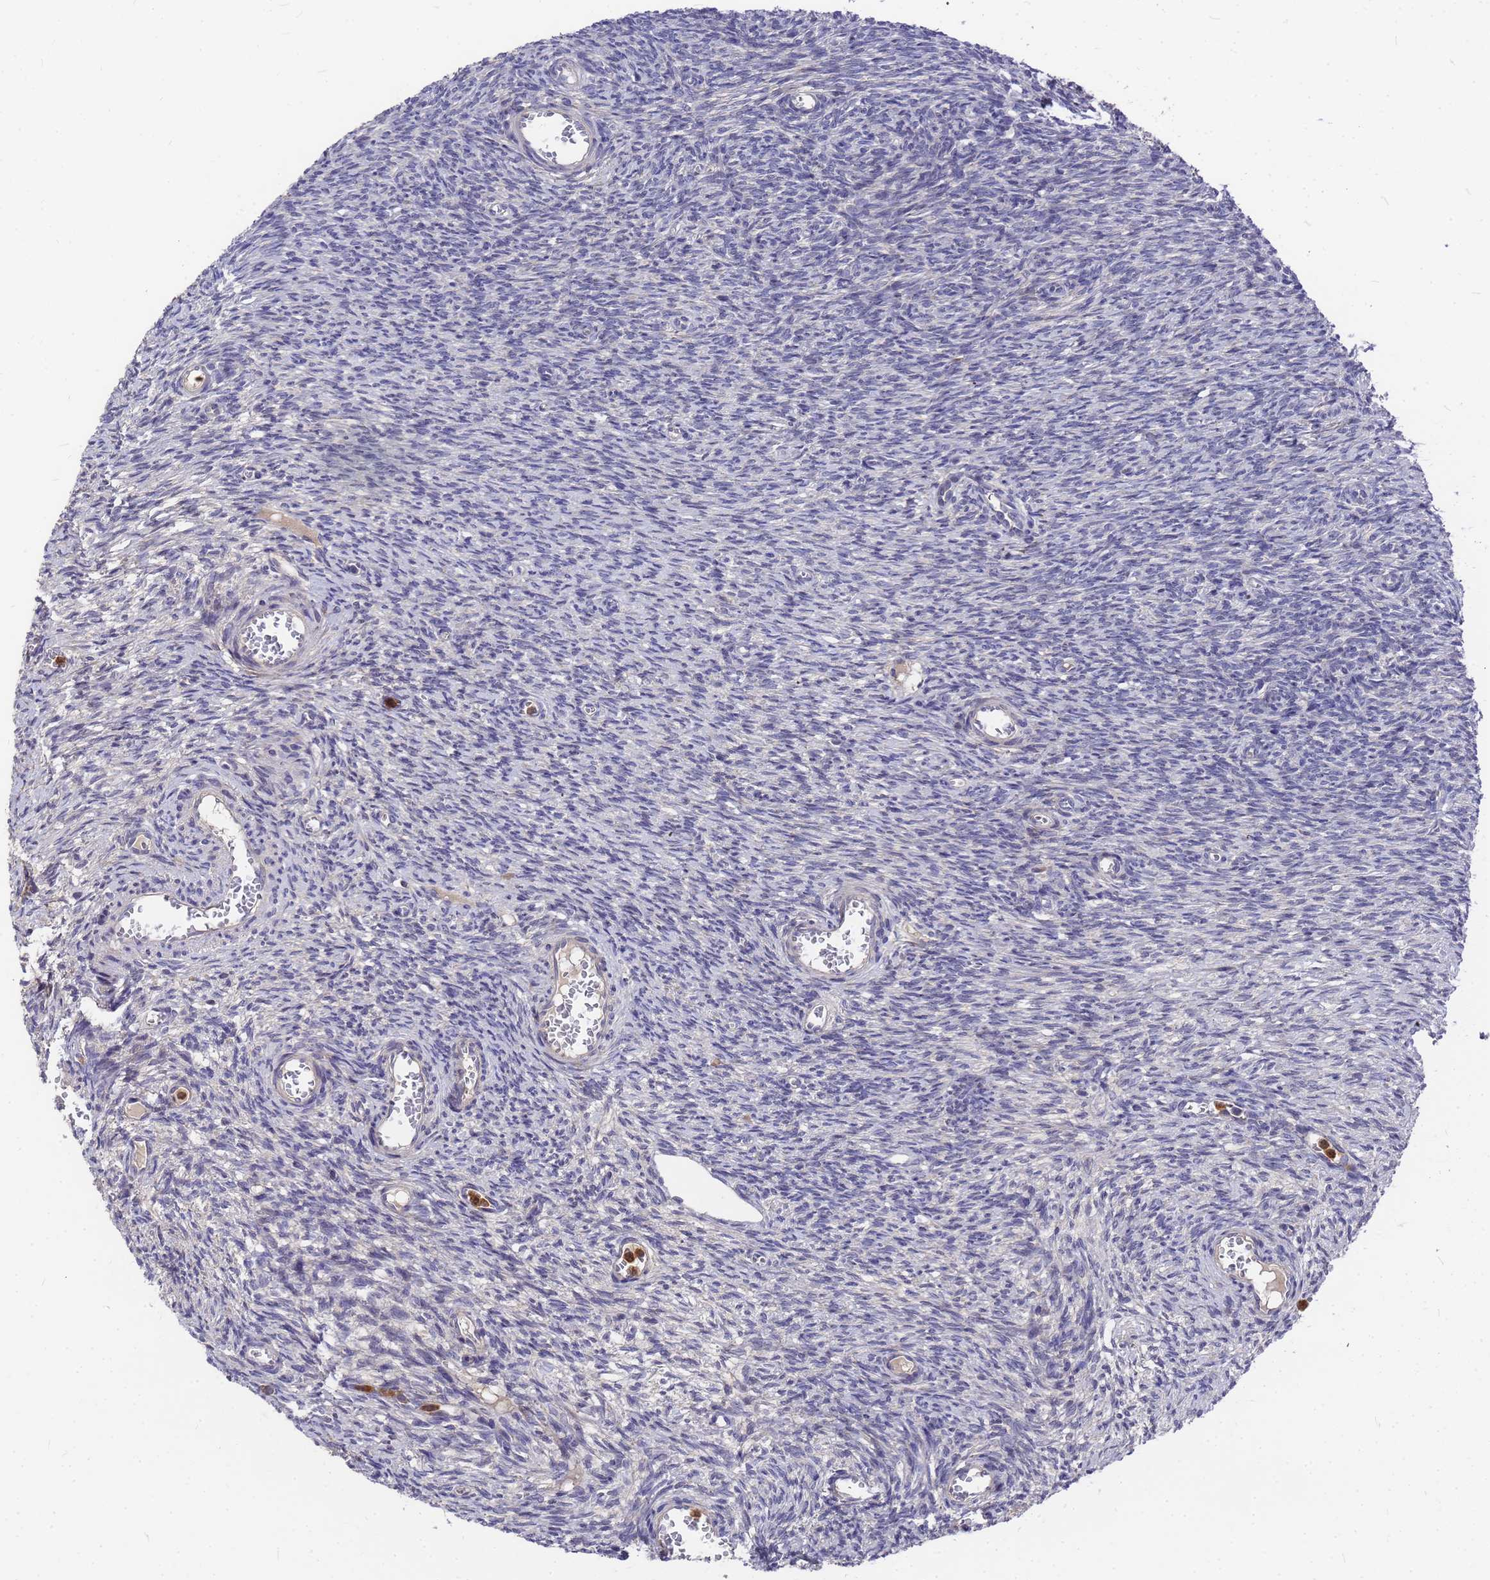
{"staining": {"intensity": "negative", "quantity": "none", "location": "none"}, "tissue": "ovary", "cell_type": "Follicle cells", "image_type": "normal", "snomed": [{"axis": "morphology", "description": "Normal tissue, NOS"}, {"axis": "topography", "description": "Ovary"}], "caption": "This image is of benign ovary stained with immunohistochemistry (IHC) to label a protein in brown with the nuclei are counter-stained blue. There is no positivity in follicle cells.", "gene": "ZNF717", "patient": {"sex": "female", "age": 44}}